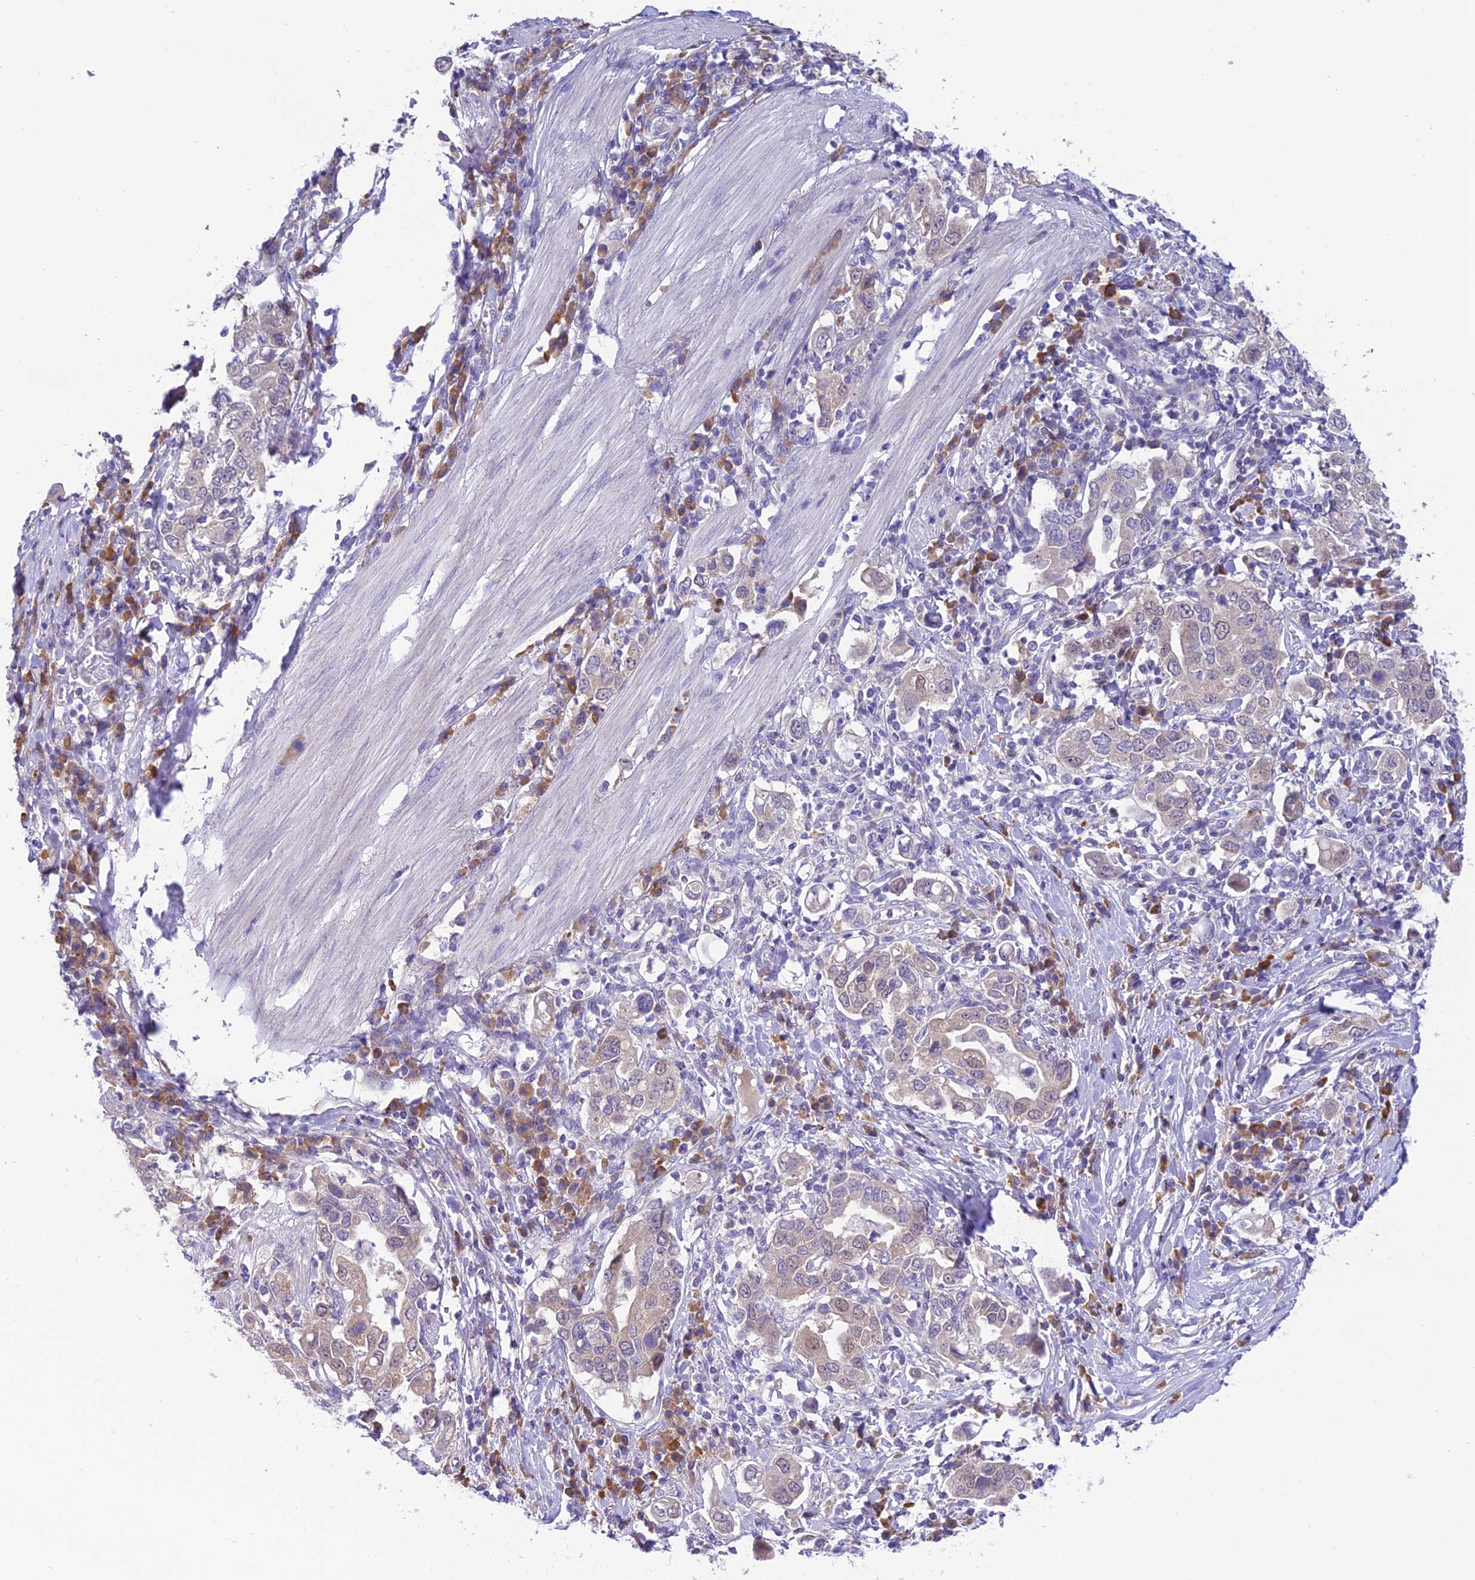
{"staining": {"intensity": "negative", "quantity": "none", "location": "none"}, "tissue": "stomach cancer", "cell_type": "Tumor cells", "image_type": "cancer", "snomed": [{"axis": "morphology", "description": "Adenocarcinoma, NOS"}, {"axis": "topography", "description": "Stomach, upper"}], "caption": "Human stomach cancer (adenocarcinoma) stained for a protein using immunohistochemistry displays no positivity in tumor cells.", "gene": "RNF126", "patient": {"sex": "male", "age": 62}}